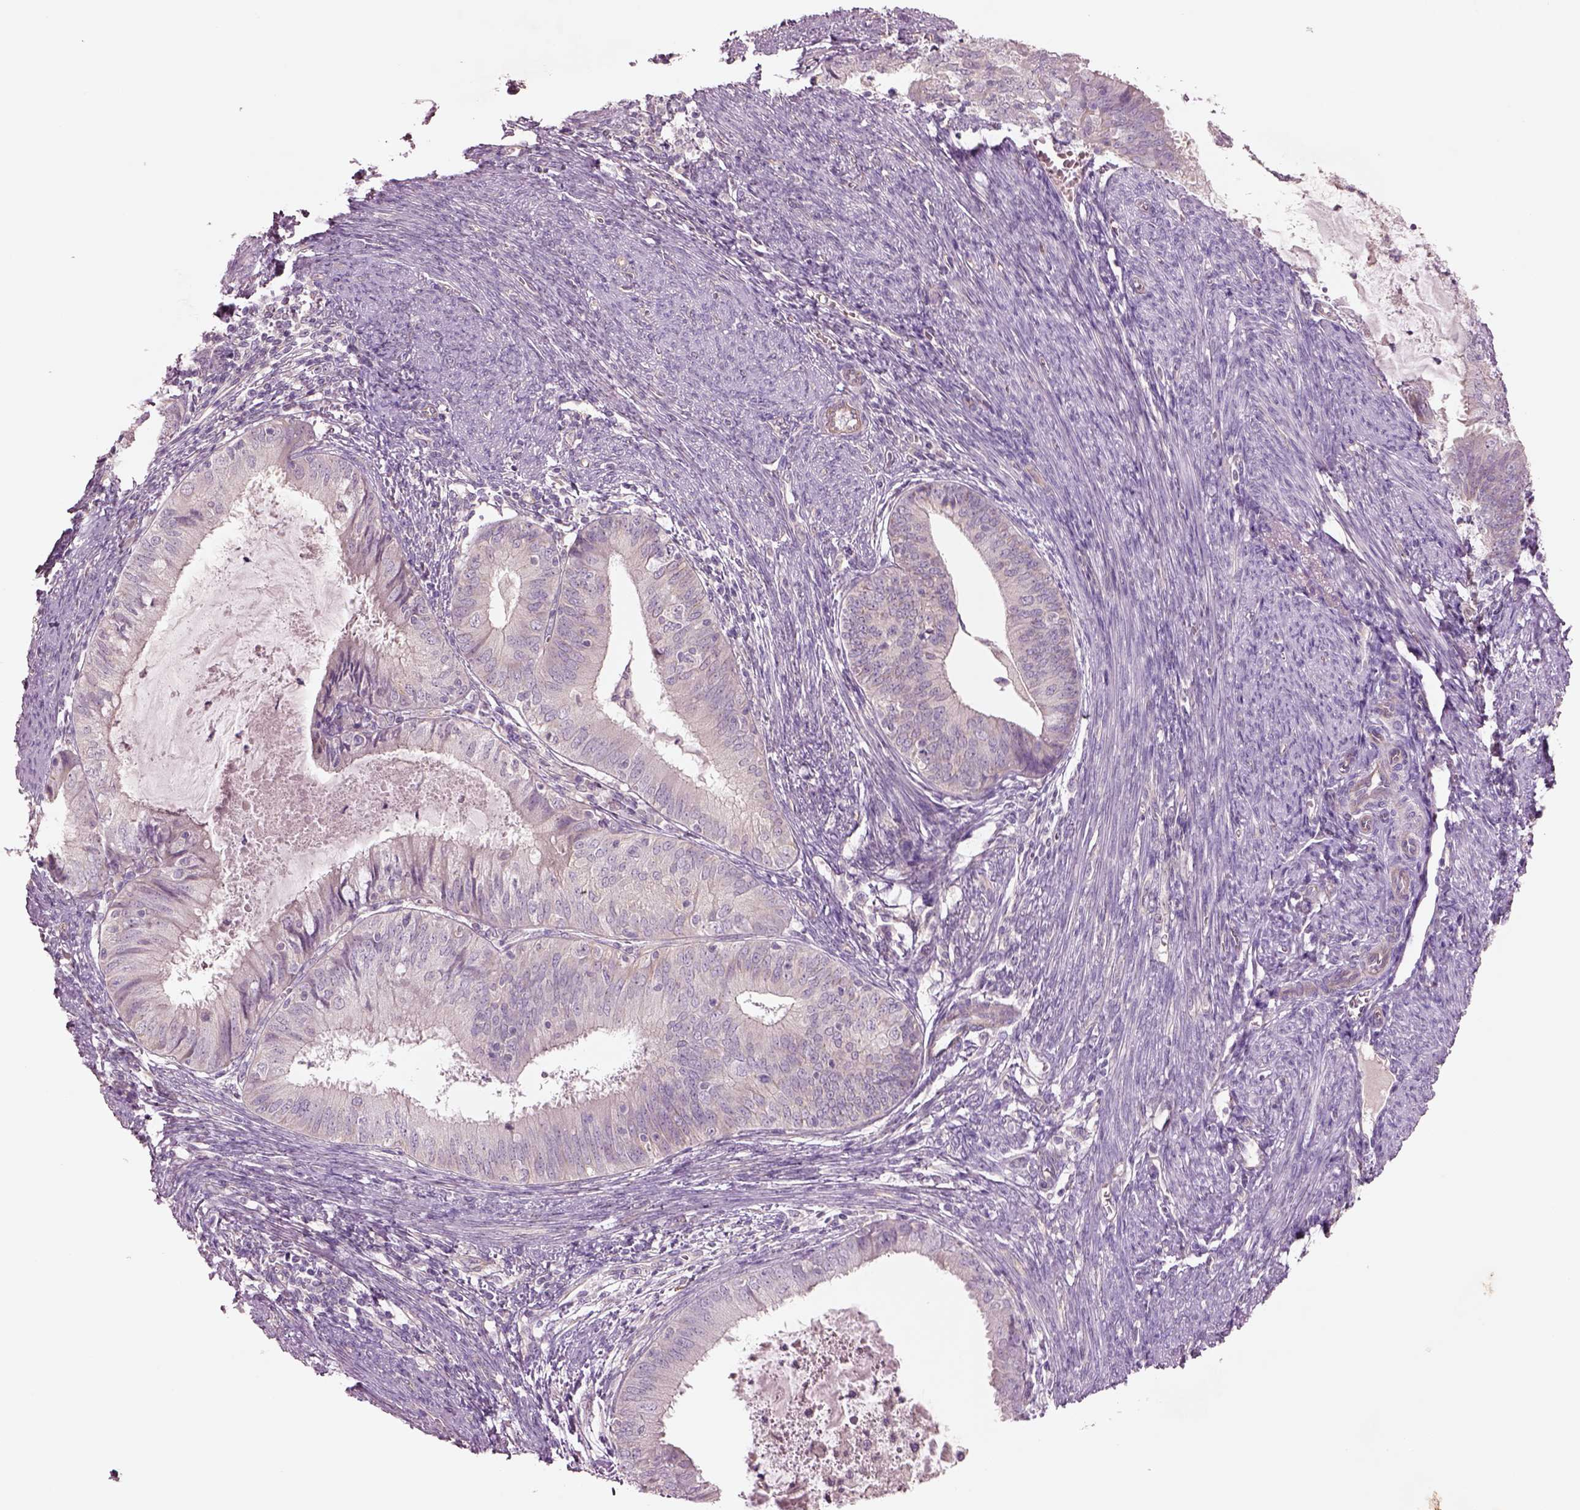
{"staining": {"intensity": "negative", "quantity": "none", "location": "none"}, "tissue": "endometrial cancer", "cell_type": "Tumor cells", "image_type": "cancer", "snomed": [{"axis": "morphology", "description": "Adenocarcinoma, NOS"}, {"axis": "topography", "description": "Endometrium"}], "caption": "High magnification brightfield microscopy of endometrial cancer (adenocarcinoma) stained with DAB (3,3'-diaminobenzidine) (brown) and counterstained with hematoxylin (blue): tumor cells show no significant expression.", "gene": "DUOXA2", "patient": {"sex": "female", "age": 57}}